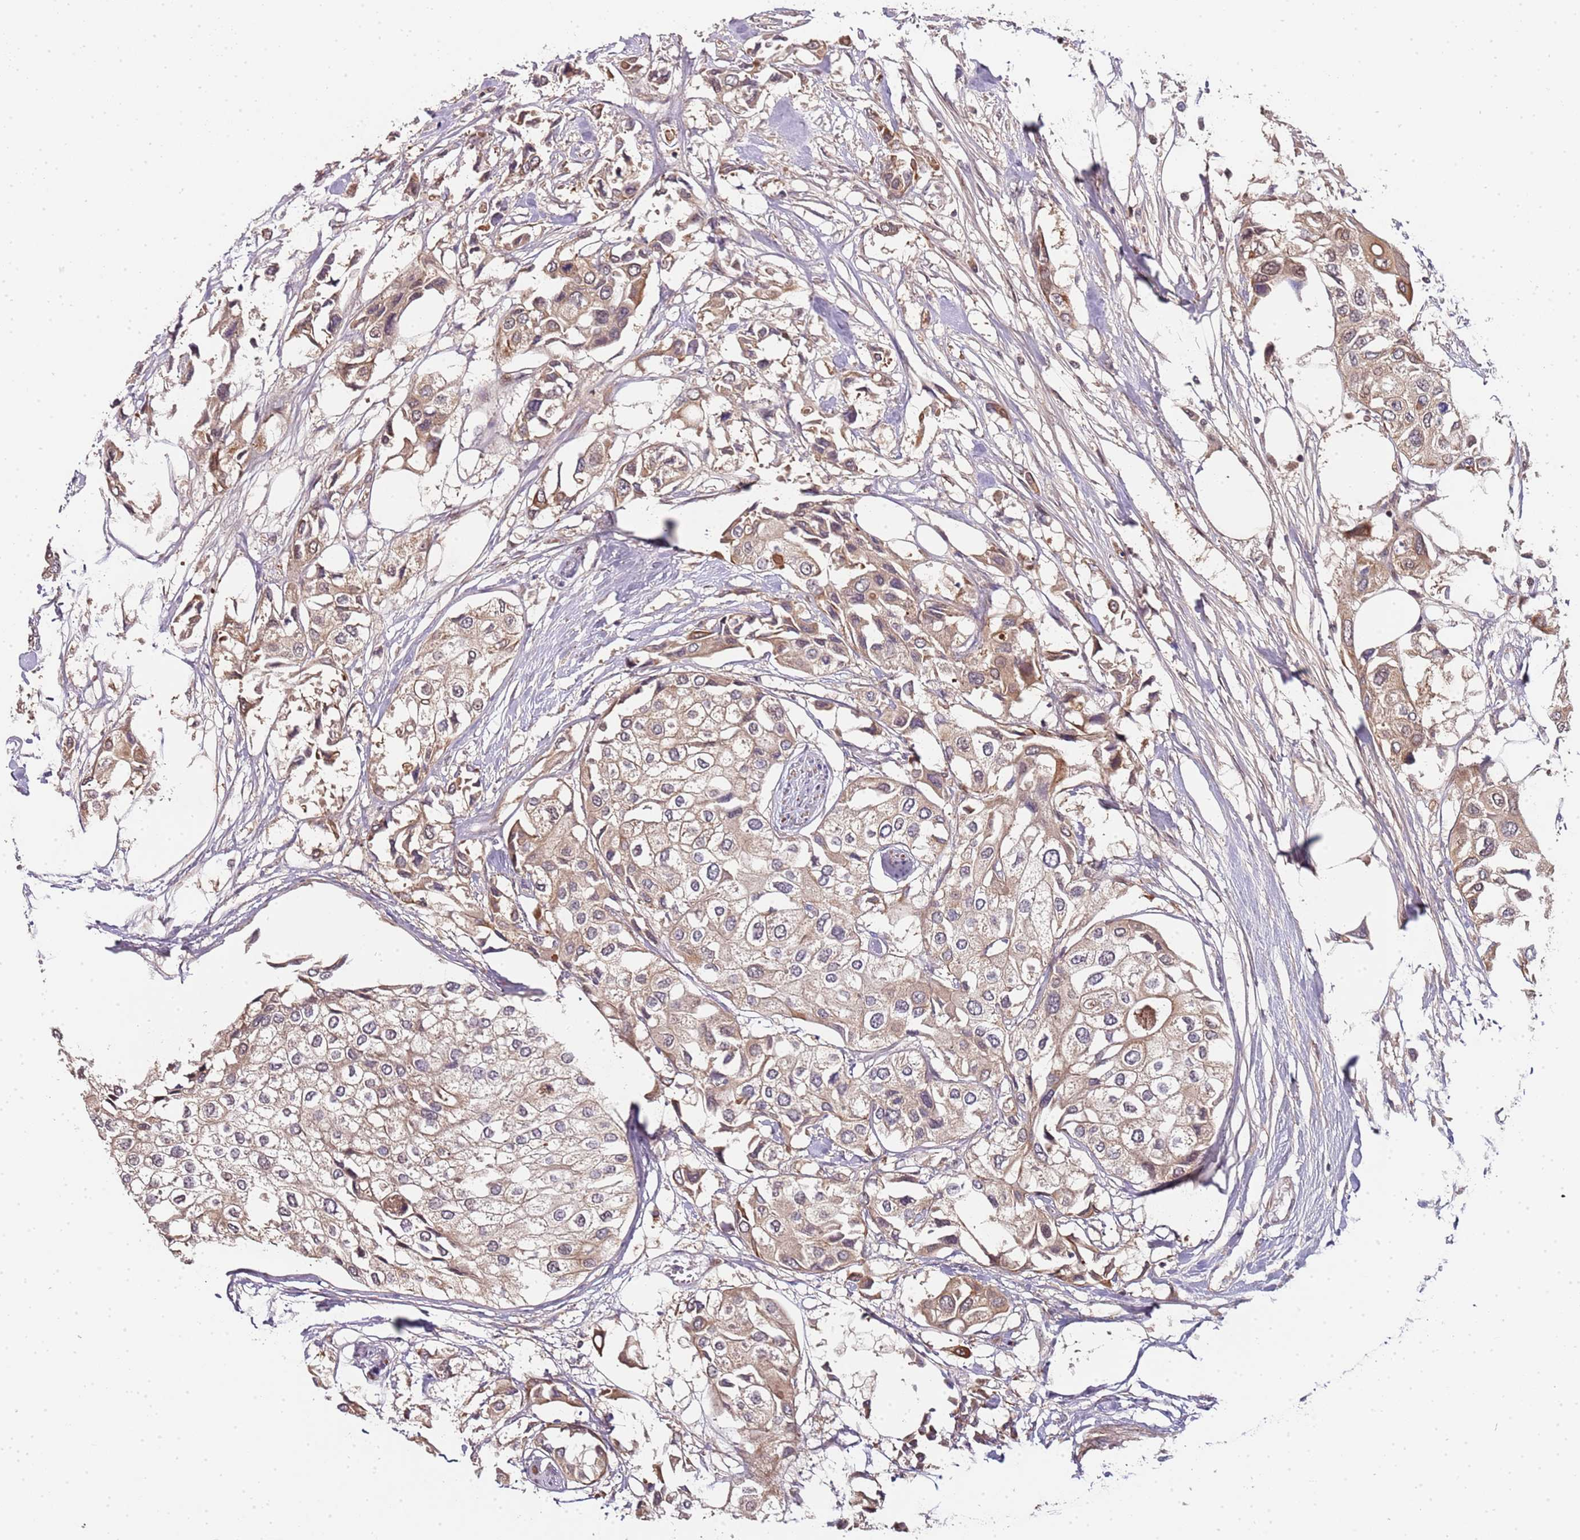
{"staining": {"intensity": "weak", "quantity": ">75%", "location": "cytoplasmic/membranous"}, "tissue": "urothelial cancer", "cell_type": "Tumor cells", "image_type": "cancer", "snomed": [{"axis": "morphology", "description": "Urothelial carcinoma, High grade"}, {"axis": "topography", "description": "Urinary bladder"}], "caption": "Protein staining of urothelial cancer tissue displays weak cytoplasmic/membranous positivity in about >75% of tumor cells.", "gene": "EDC3", "patient": {"sex": "male", "age": 64}}